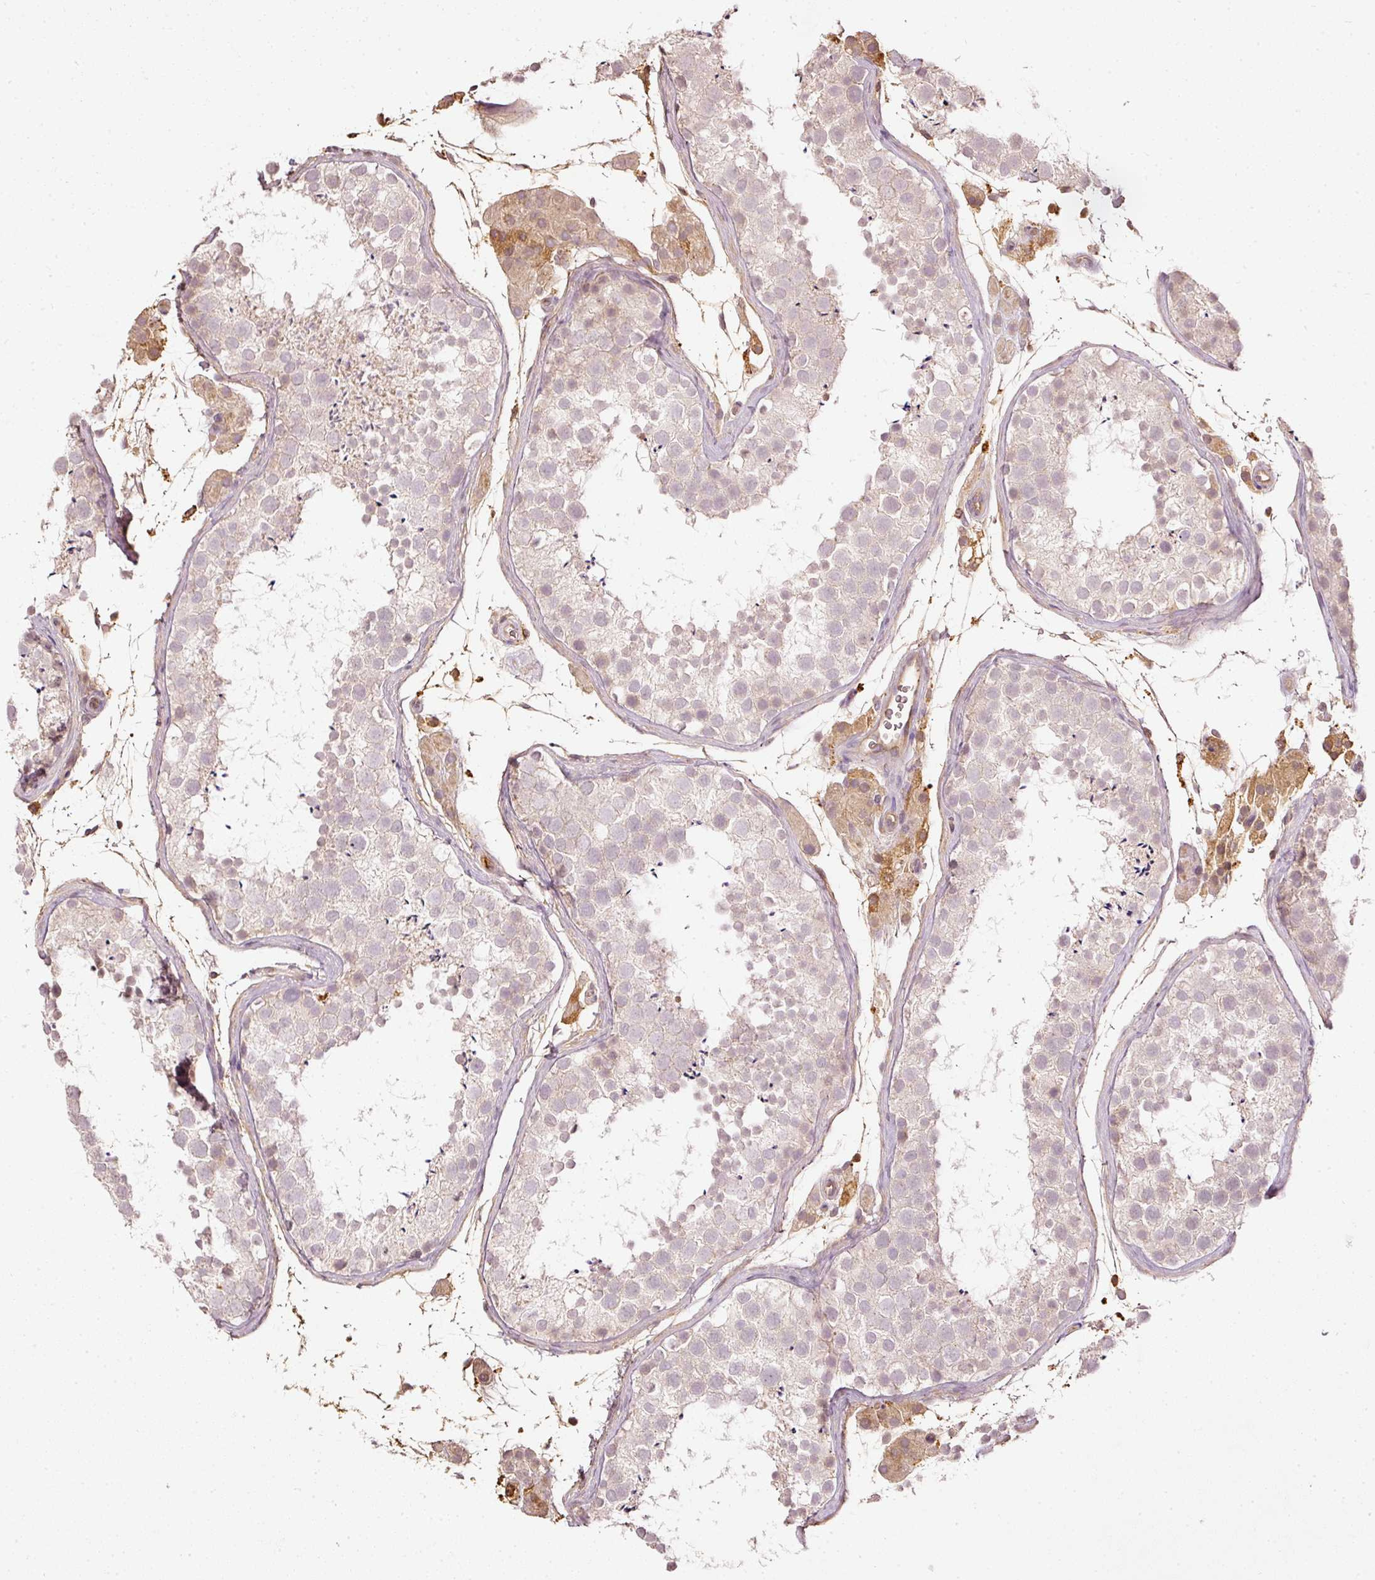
{"staining": {"intensity": "weak", "quantity": "25%-75%", "location": "cytoplasmic/membranous,nuclear"}, "tissue": "testis", "cell_type": "Cells in seminiferous ducts", "image_type": "normal", "snomed": [{"axis": "morphology", "description": "Normal tissue, NOS"}, {"axis": "topography", "description": "Testis"}], "caption": "The histopathology image displays staining of unremarkable testis, revealing weak cytoplasmic/membranous,nuclear protein positivity (brown color) within cells in seminiferous ducts.", "gene": "EVL", "patient": {"sex": "male", "age": 41}}